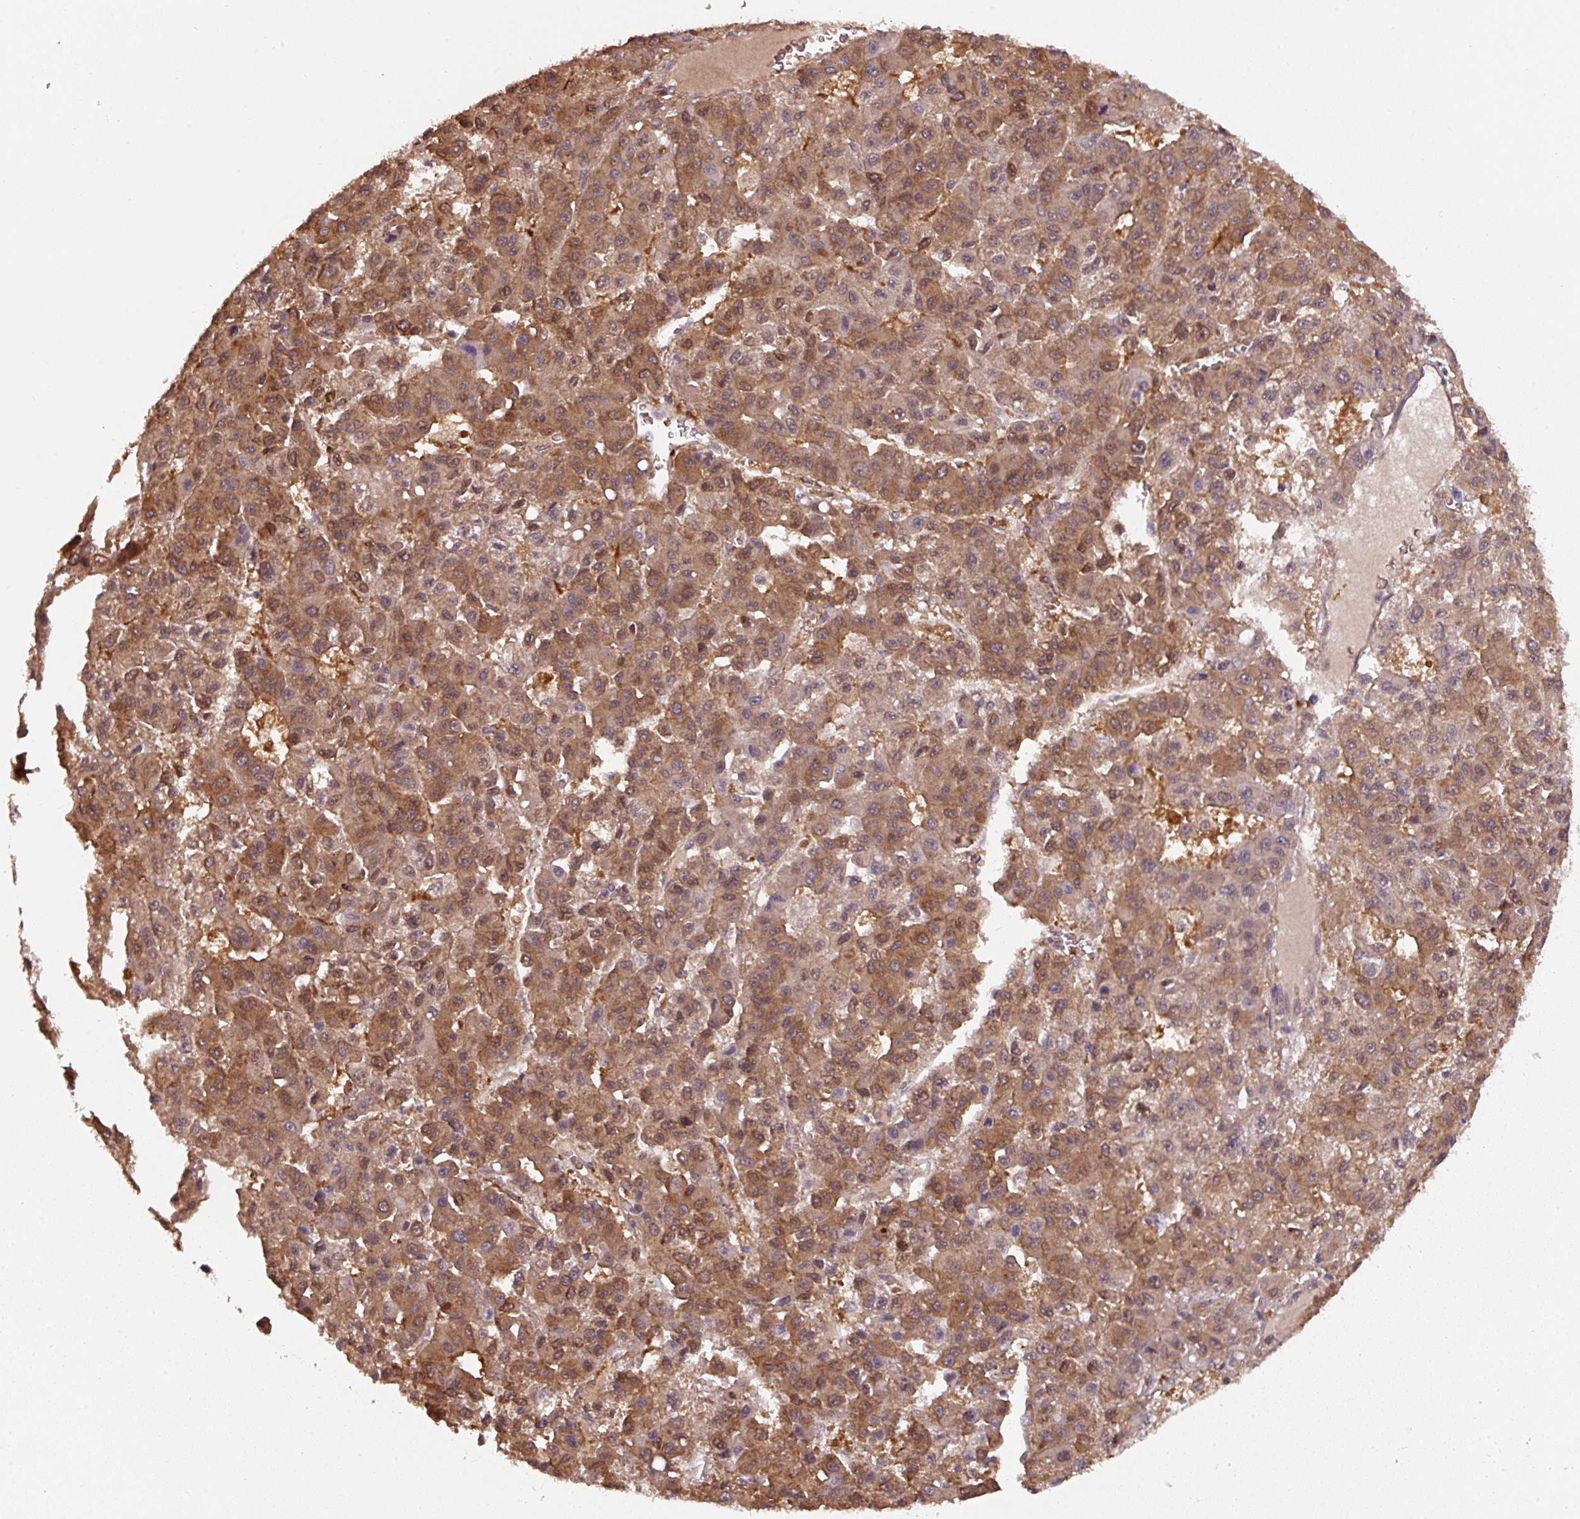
{"staining": {"intensity": "strong", "quantity": ">75%", "location": "cytoplasmic/membranous"}, "tissue": "liver cancer", "cell_type": "Tumor cells", "image_type": "cancer", "snomed": [{"axis": "morphology", "description": "Carcinoma, Hepatocellular, NOS"}, {"axis": "topography", "description": "Liver"}], "caption": "Liver hepatocellular carcinoma stained for a protein displays strong cytoplasmic/membranous positivity in tumor cells.", "gene": "ST13", "patient": {"sex": "male", "age": 70}}